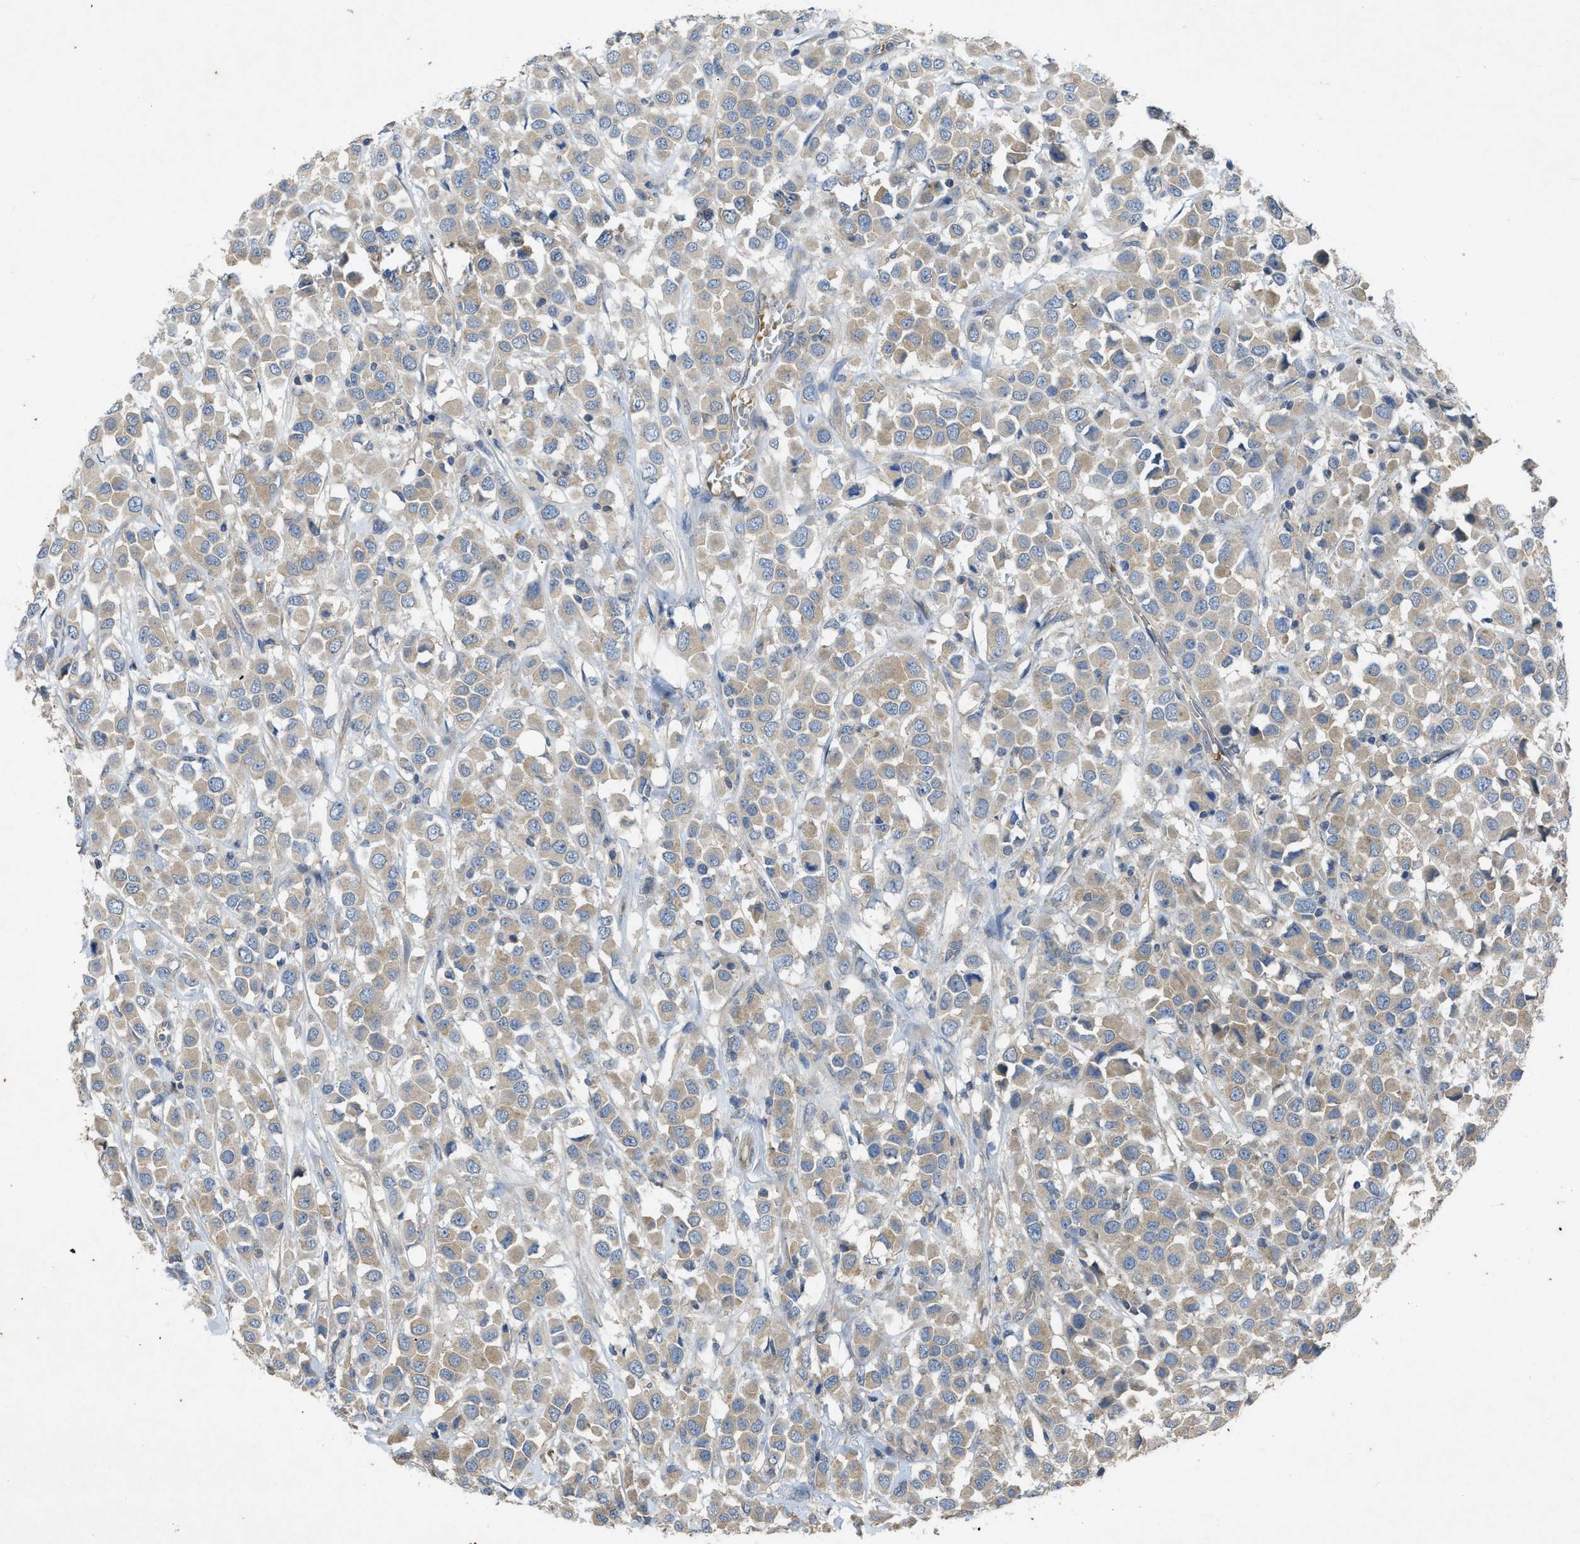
{"staining": {"intensity": "weak", "quantity": ">75%", "location": "cytoplasmic/membranous"}, "tissue": "breast cancer", "cell_type": "Tumor cells", "image_type": "cancer", "snomed": [{"axis": "morphology", "description": "Duct carcinoma"}, {"axis": "topography", "description": "Breast"}], "caption": "A micrograph of human breast intraductal carcinoma stained for a protein displays weak cytoplasmic/membranous brown staining in tumor cells.", "gene": "PPP3CA", "patient": {"sex": "female", "age": 61}}